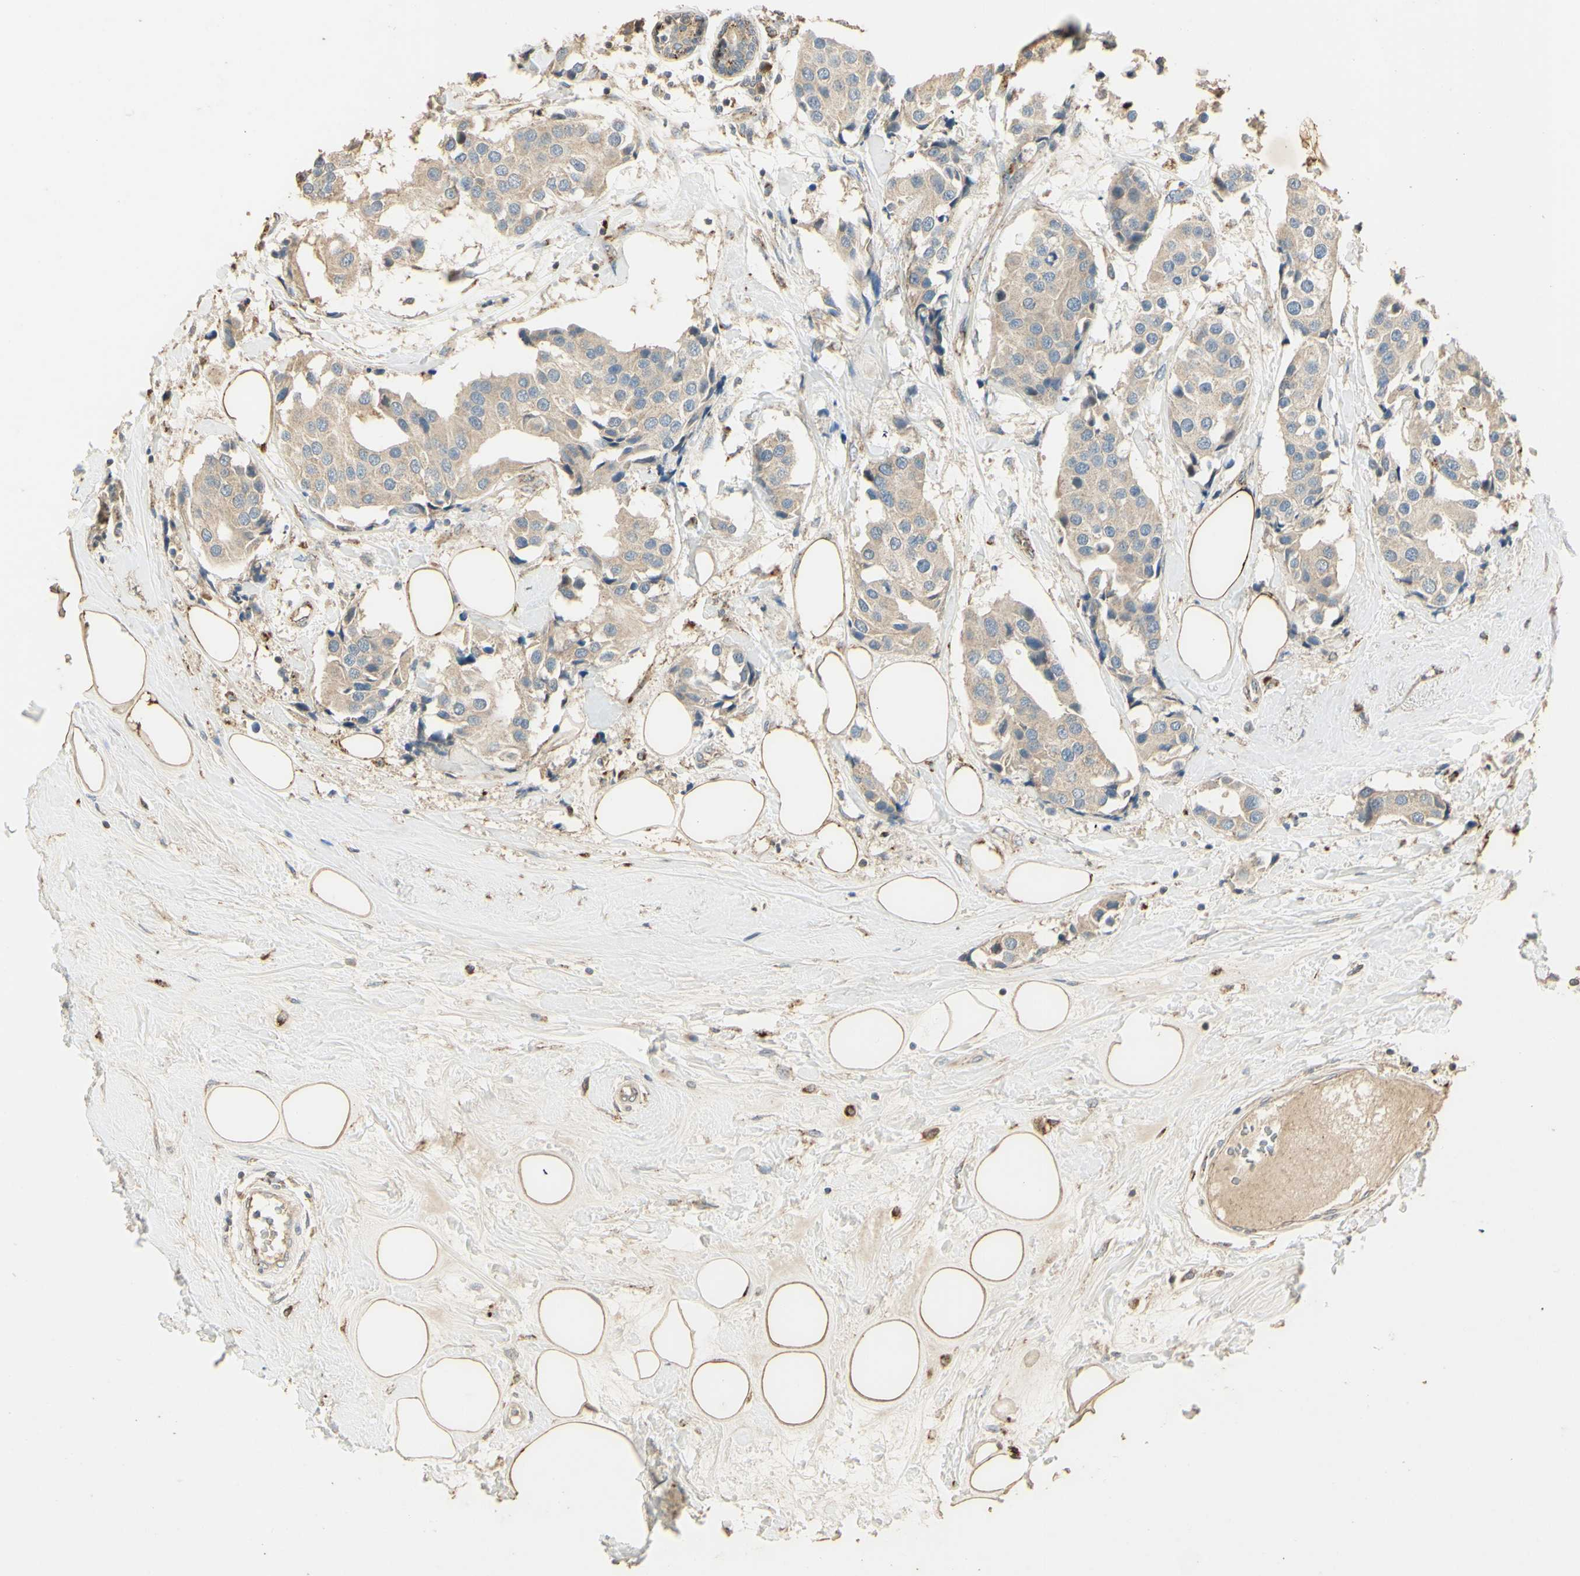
{"staining": {"intensity": "negative", "quantity": "none", "location": "none"}, "tissue": "breast cancer", "cell_type": "Tumor cells", "image_type": "cancer", "snomed": [{"axis": "morphology", "description": "Normal tissue, NOS"}, {"axis": "morphology", "description": "Duct carcinoma"}, {"axis": "topography", "description": "Breast"}], "caption": "An image of human intraductal carcinoma (breast) is negative for staining in tumor cells.", "gene": "ARHGEF17", "patient": {"sex": "female", "age": 39}}